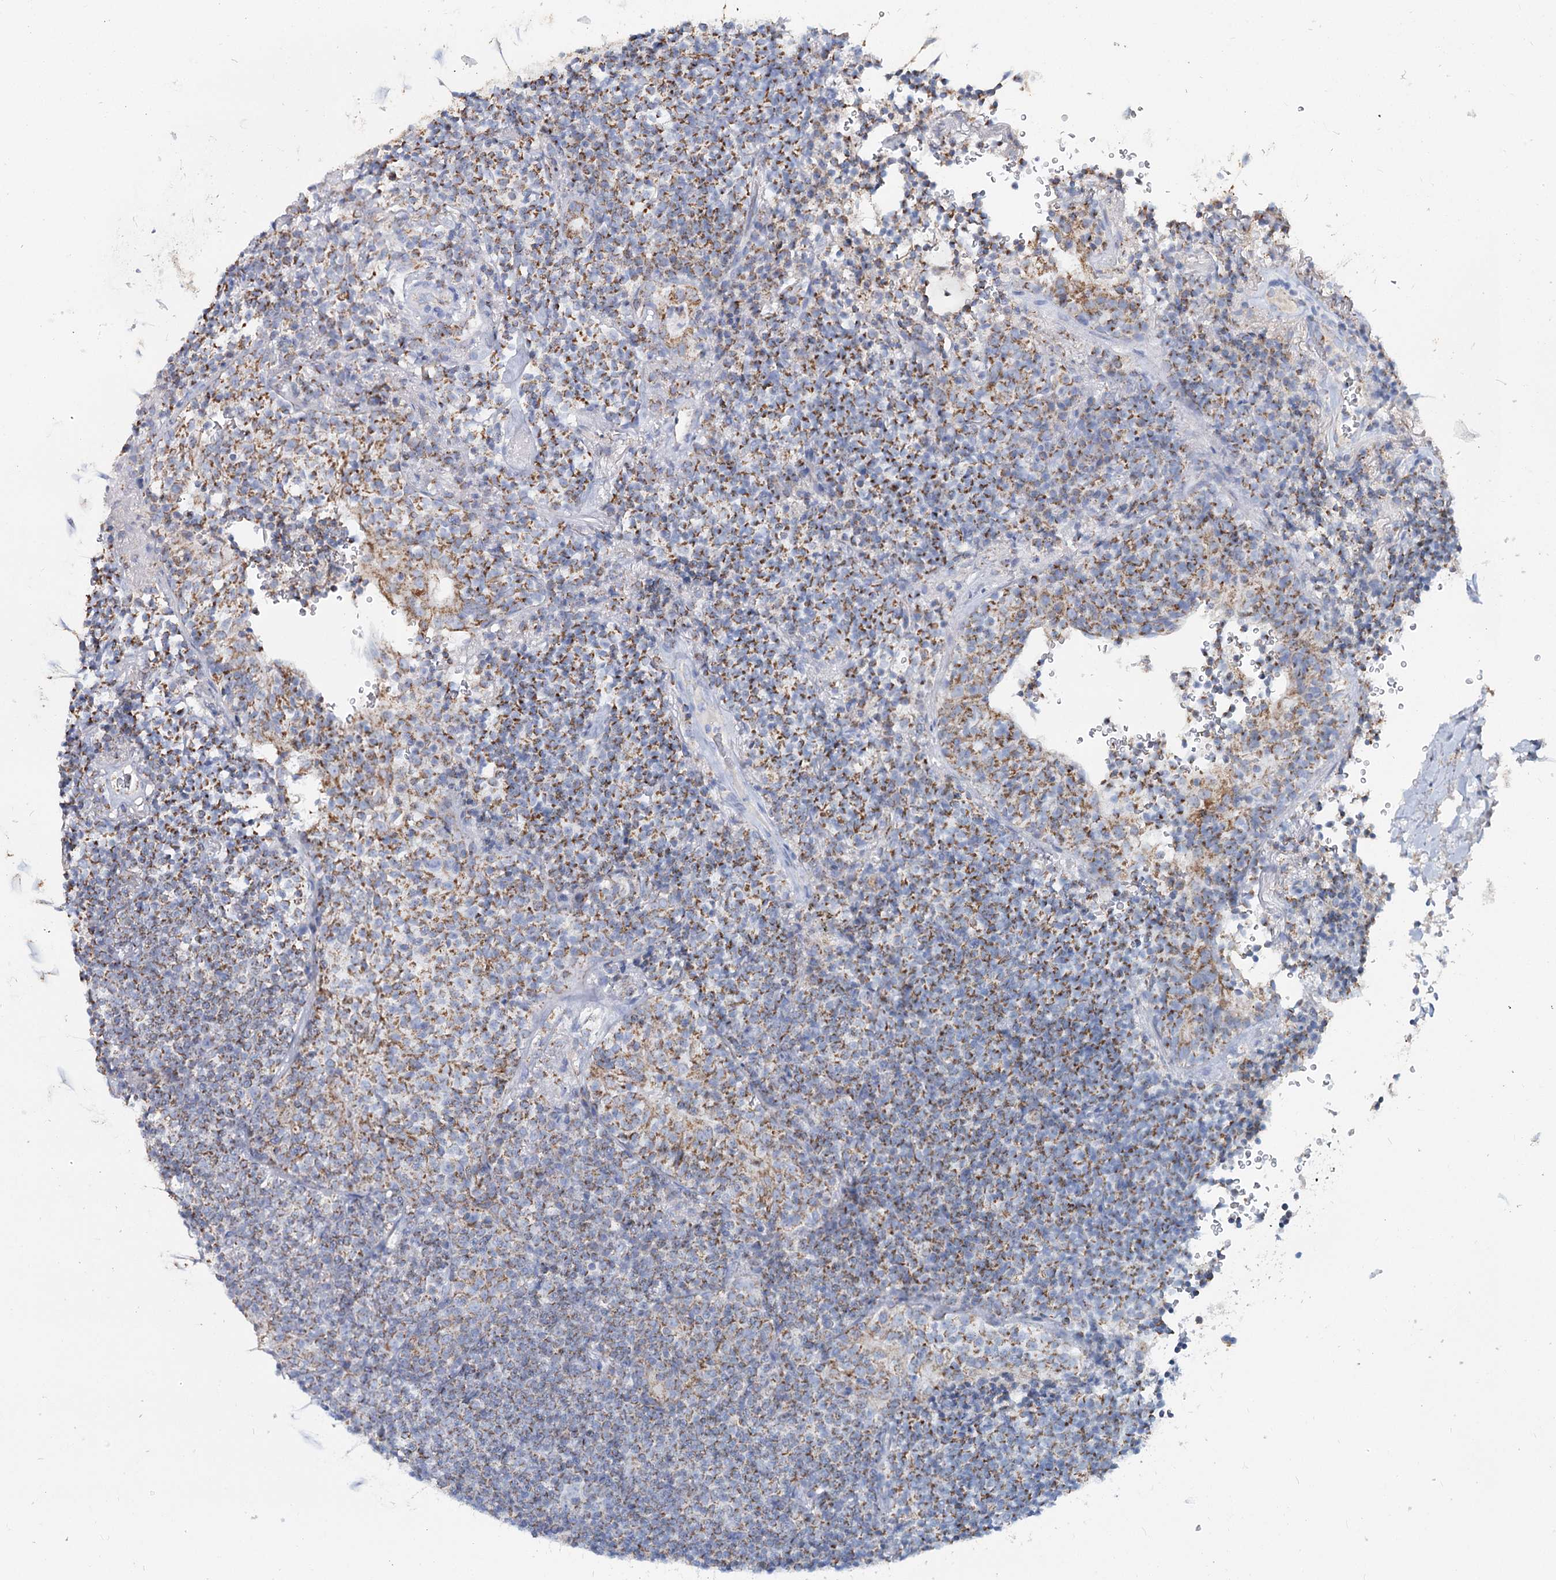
{"staining": {"intensity": "moderate", "quantity": "25%-75%", "location": "cytoplasmic/membranous"}, "tissue": "lymphoma", "cell_type": "Tumor cells", "image_type": "cancer", "snomed": [{"axis": "morphology", "description": "Malignant lymphoma, non-Hodgkin's type, Low grade"}, {"axis": "topography", "description": "Lung"}], "caption": "Immunohistochemistry of human lymphoma reveals medium levels of moderate cytoplasmic/membranous expression in approximately 25%-75% of tumor cells.", "gene": "MCCC2", "patient": {"sex": "female", "age": 71}}